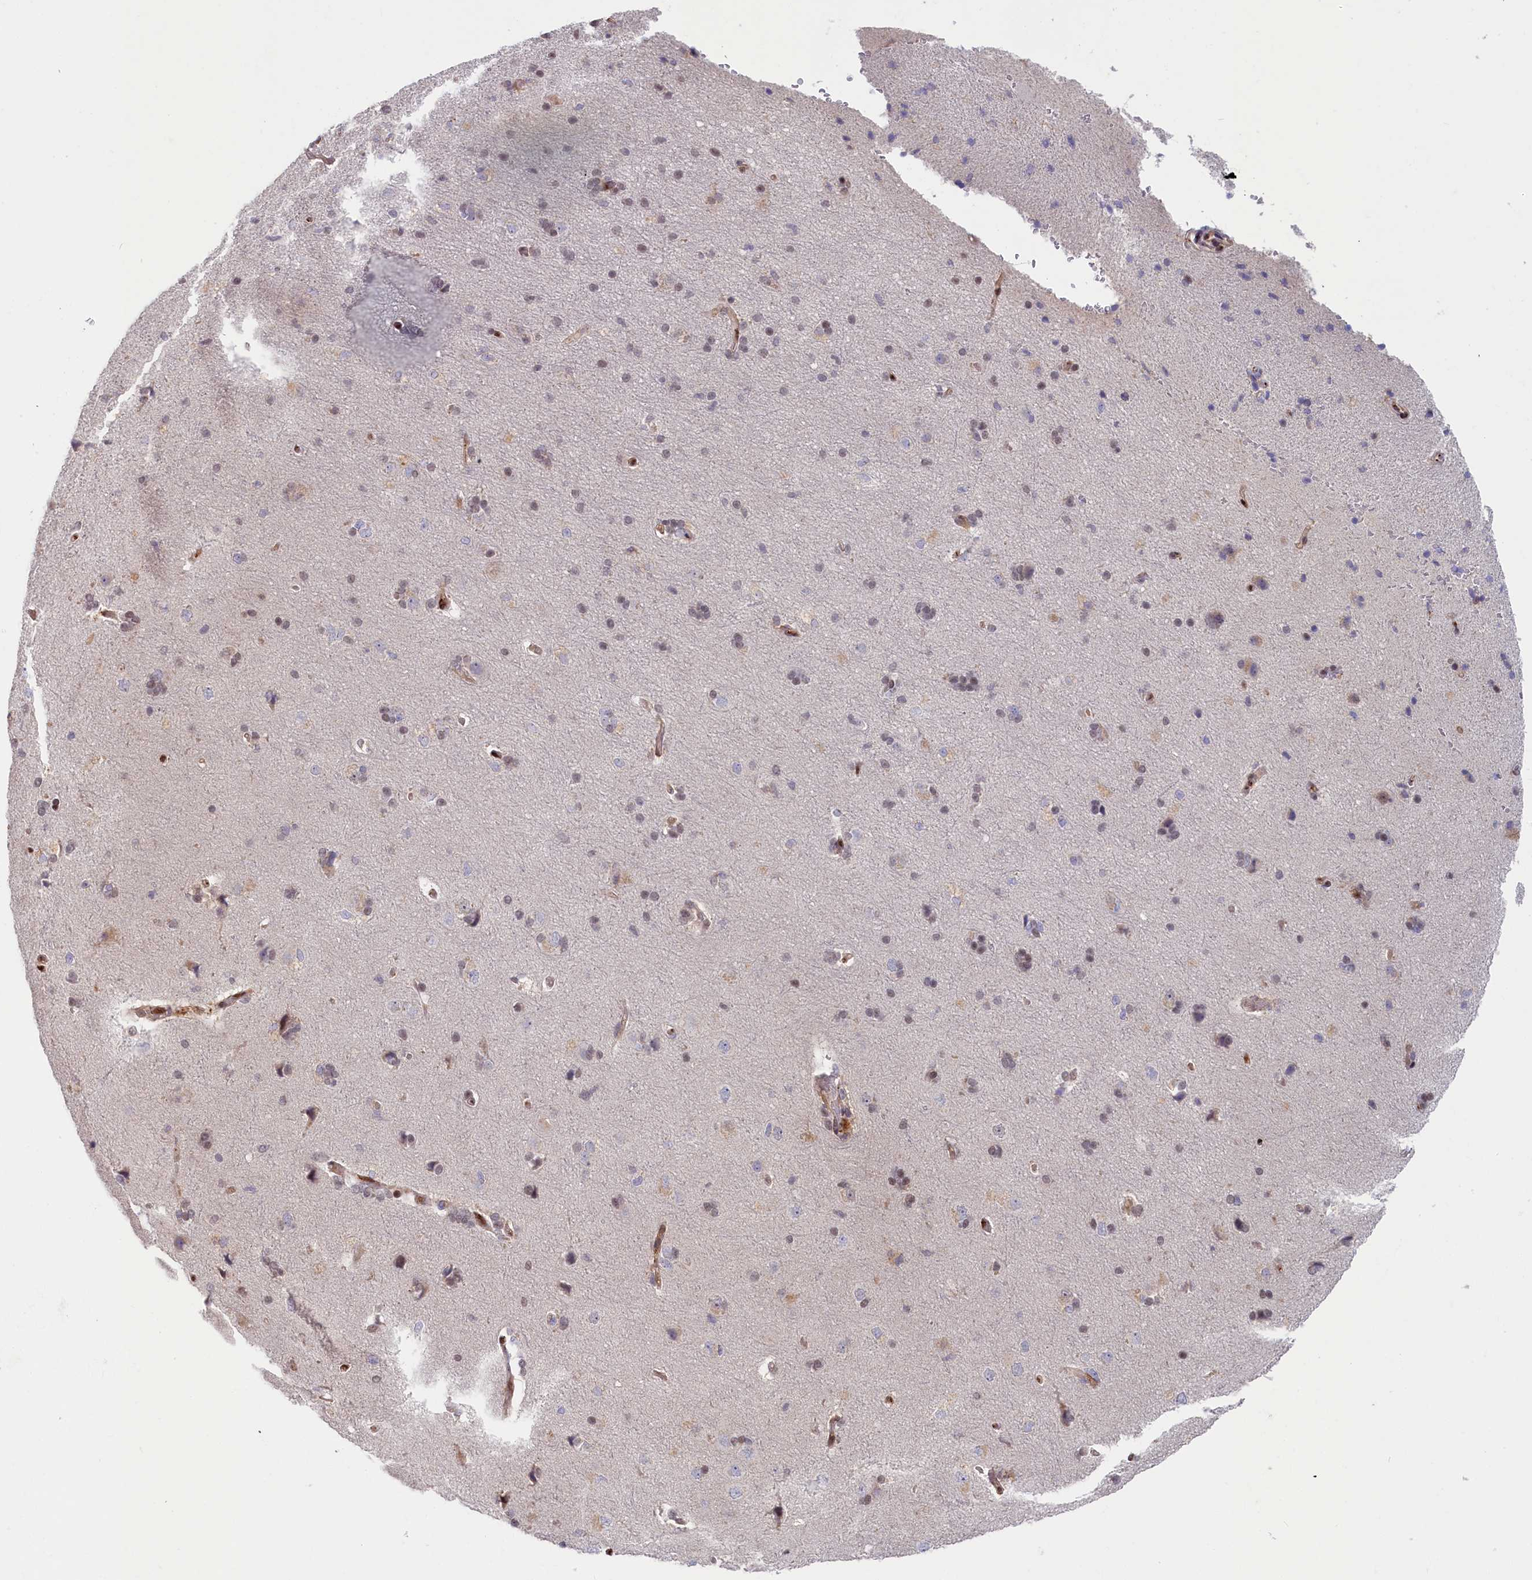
{"staining": {"intensity": "moderate", "quantity": "25%-75%", "location": "cytoplasmic/membranous,nuclear"}, "tissue": "cerebral cortex", "cell_type": "Endothelial cells", "image_type": "normal", "snomed": [{"axis": "morphology", "description": "Normal tissue, NOS"}, {"axis": "topography", "description": "Cerebral cortex"}], "caption": "Protein expression analysis of benign human cerebral cortex reveals moderate cytoplasmic/membranous,nuclear staining in approximately 25%-75% of endothelial cells.", "gene": "CHST12", "patient": {"sex": "male", "age": 62}}